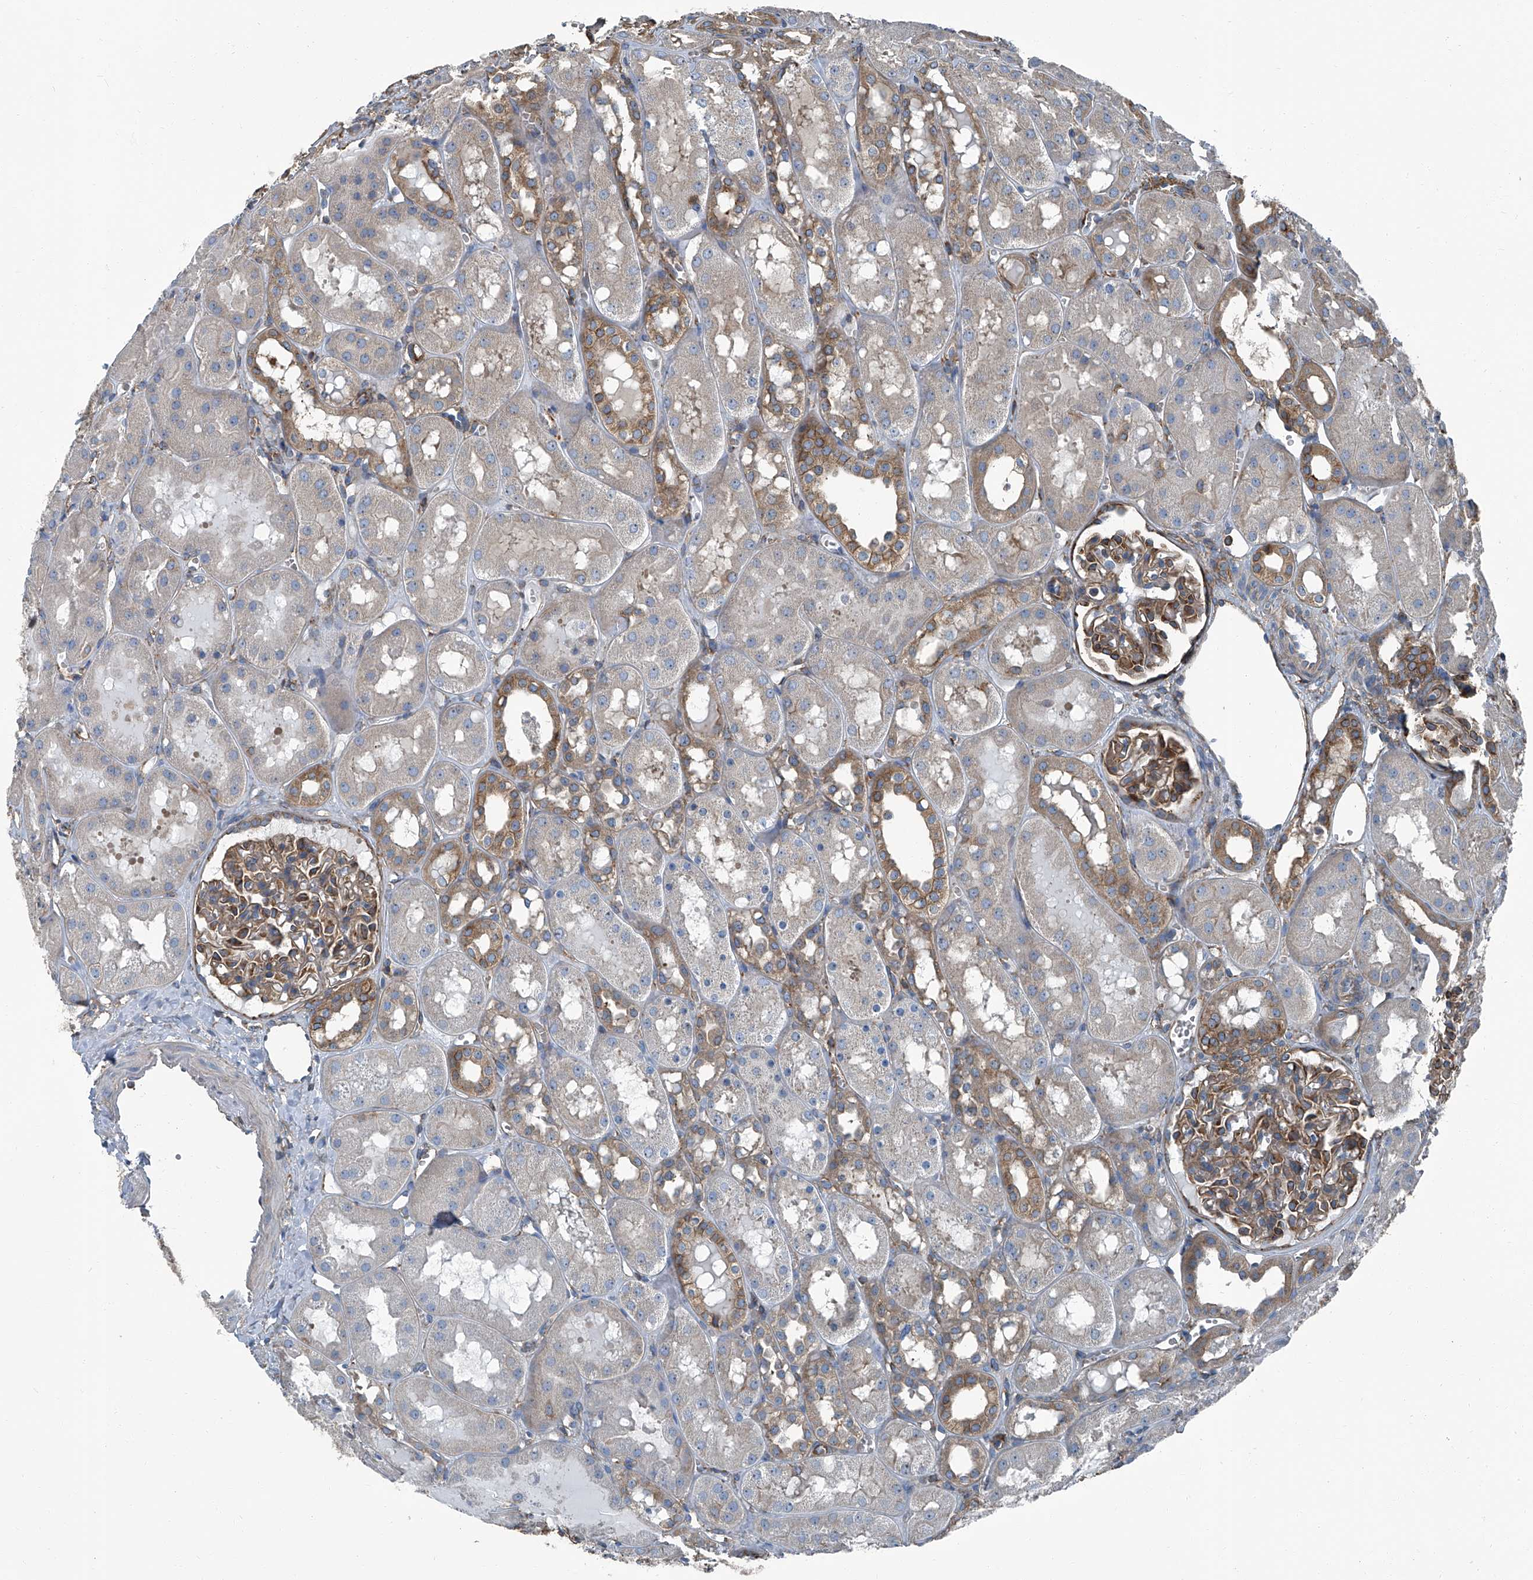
{"staining": {"intensity": "moderate", "quantity": ">75%", "location": "cytoplasmic/membranous"}, "tissue": "kidney", "cell_type": "Cells in glomeruli", "image_type": "normal", "snomed": [{"axis": "morphology", "description": "Normal tissue, NOS"}, {"axis": "topography", "description": "Kidney"}], "caption": "An image showing moderate cytoplasmic/membranous staining in approximately >75% of cells in glomeruli in unremarkable kidney, as visualized by brown immunohistochemical staining.", "gene": "SEPTIN7", "patient": {"sex": "male", "age": 16}}